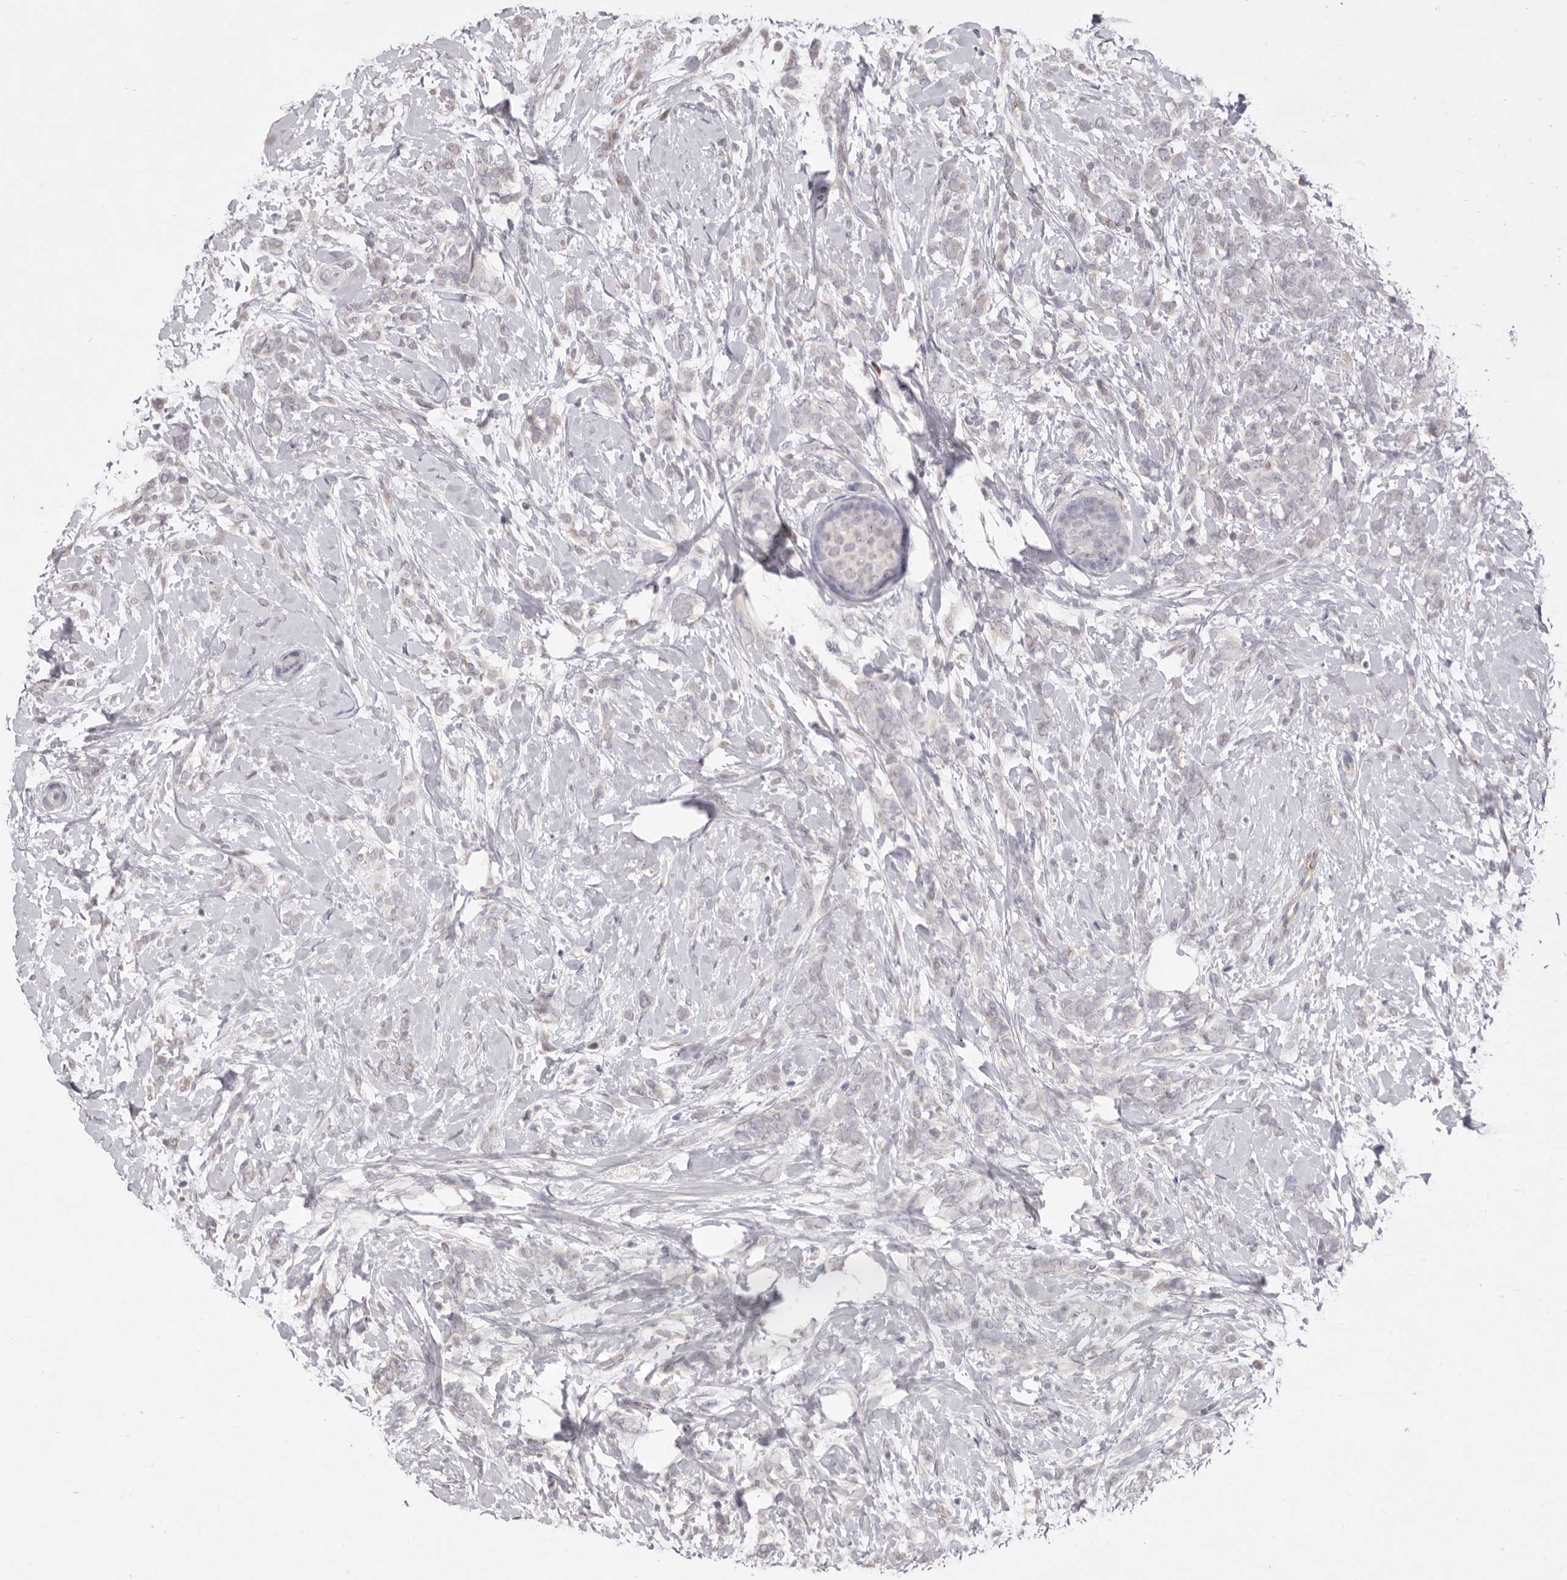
{"staining": {"intensity": "negative", "quantity": "none", "location": "none"}, "tissue": "breast cancer", "cell_type": "Tumor cells", "image_type": "cancer", "snomed": [{"axis": "morphology", "description": "Lobular carcinoma, in situ"}, {"axis": "morphology", "description": "Lobular carcinoma"}, {"axis": "topography", "description": "Breast"}], "caption": "The histopathology image reveals no significant positivity in tumor cells of breast cancer (lobular carcinoma in situ).", "gene": "ZYG11B", "patient": {"sex": "female", "age": 41}}